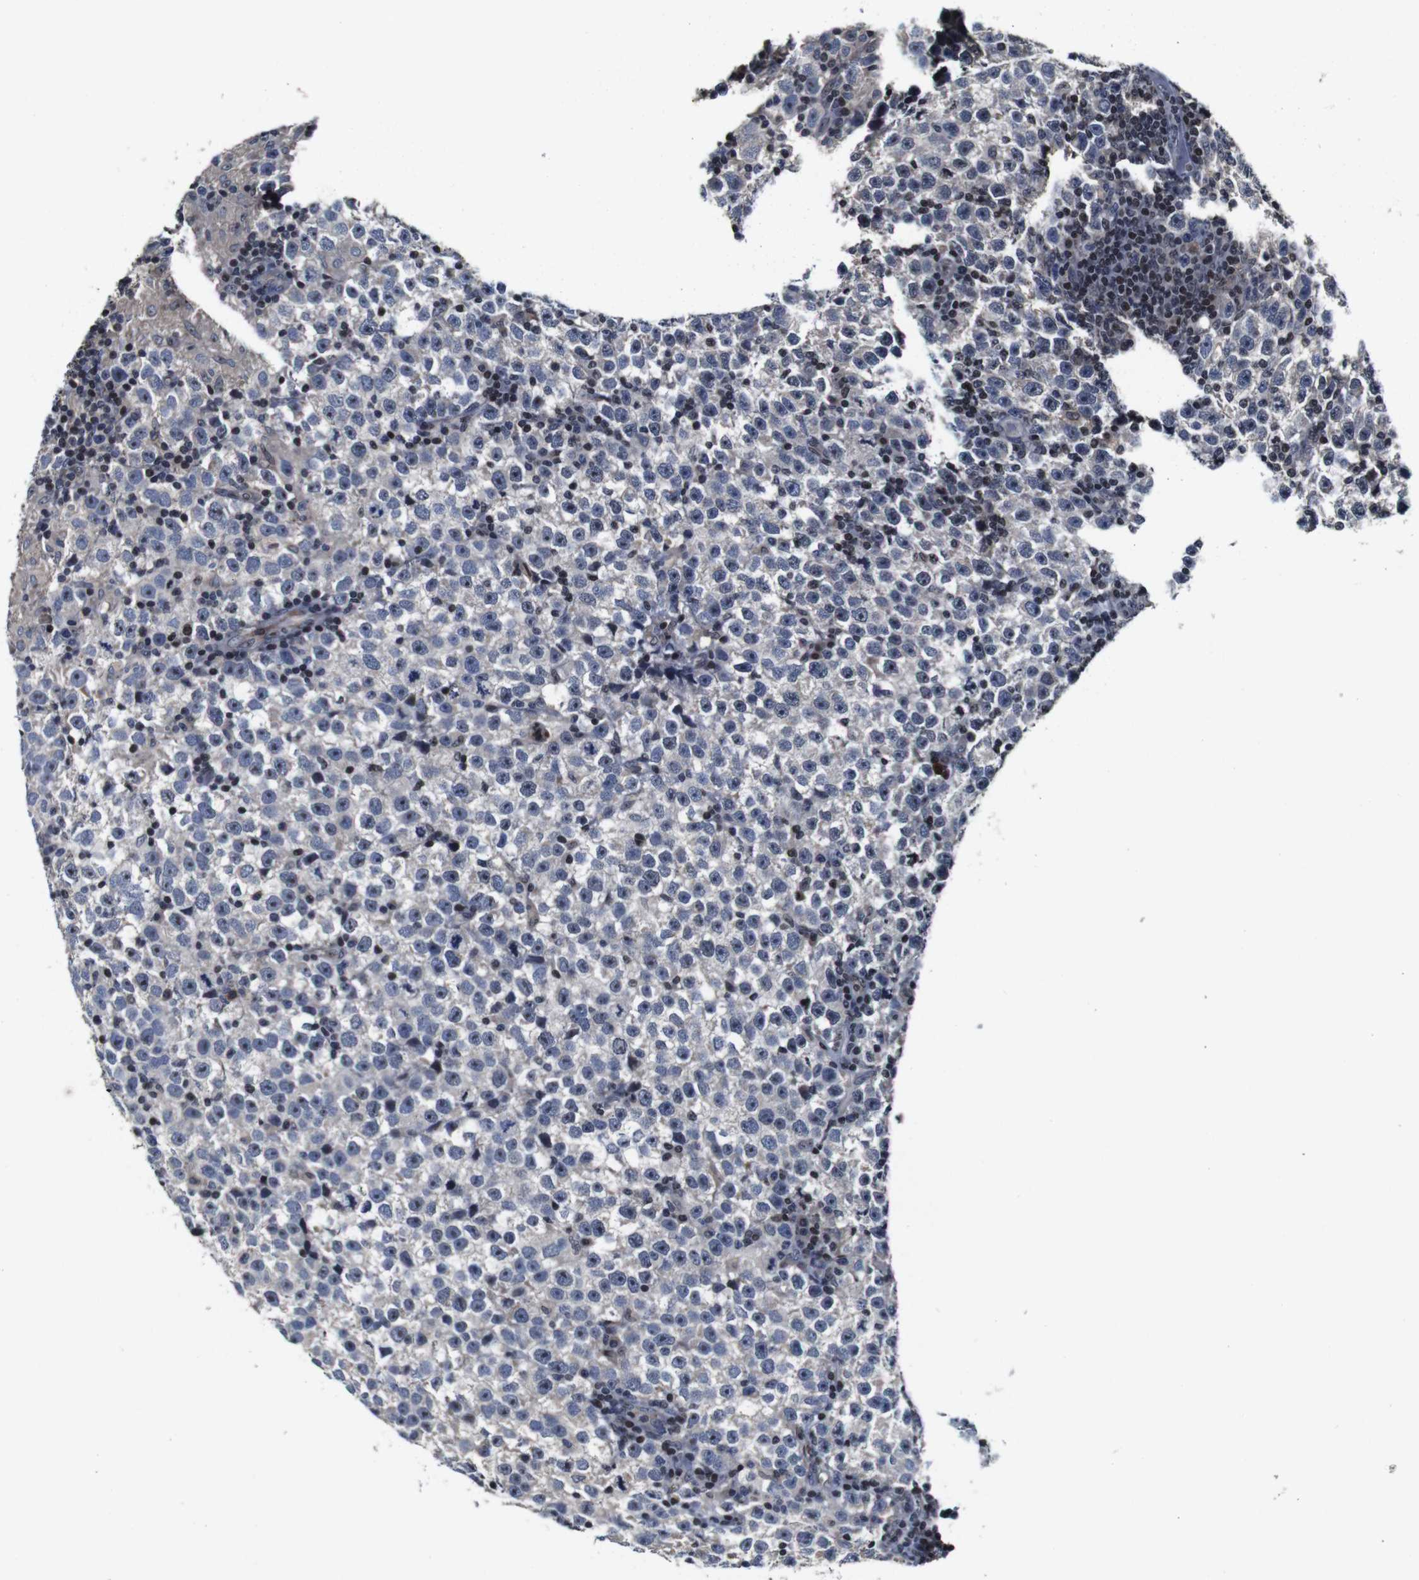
{"staining": {"intensity": "negative", "quantity": "none", "location": "none"}, "tissue": "testis cancer", "cell_type": "Tumor cells", "image_type": "cancer", "snomed": [{"axis": "morphology", "description": "Seminoma, NOS"}, {"axis": "topography", "description": "Testis"}], "caption": "Immunohistochemistry (IHC) micrograph of neoplastic tissue: human seminoma (testis) stained with DAB shows no significant protein positivity in tumor cells.", "gene": "MYC", "patient": {"sex": "male", "age": 43}}